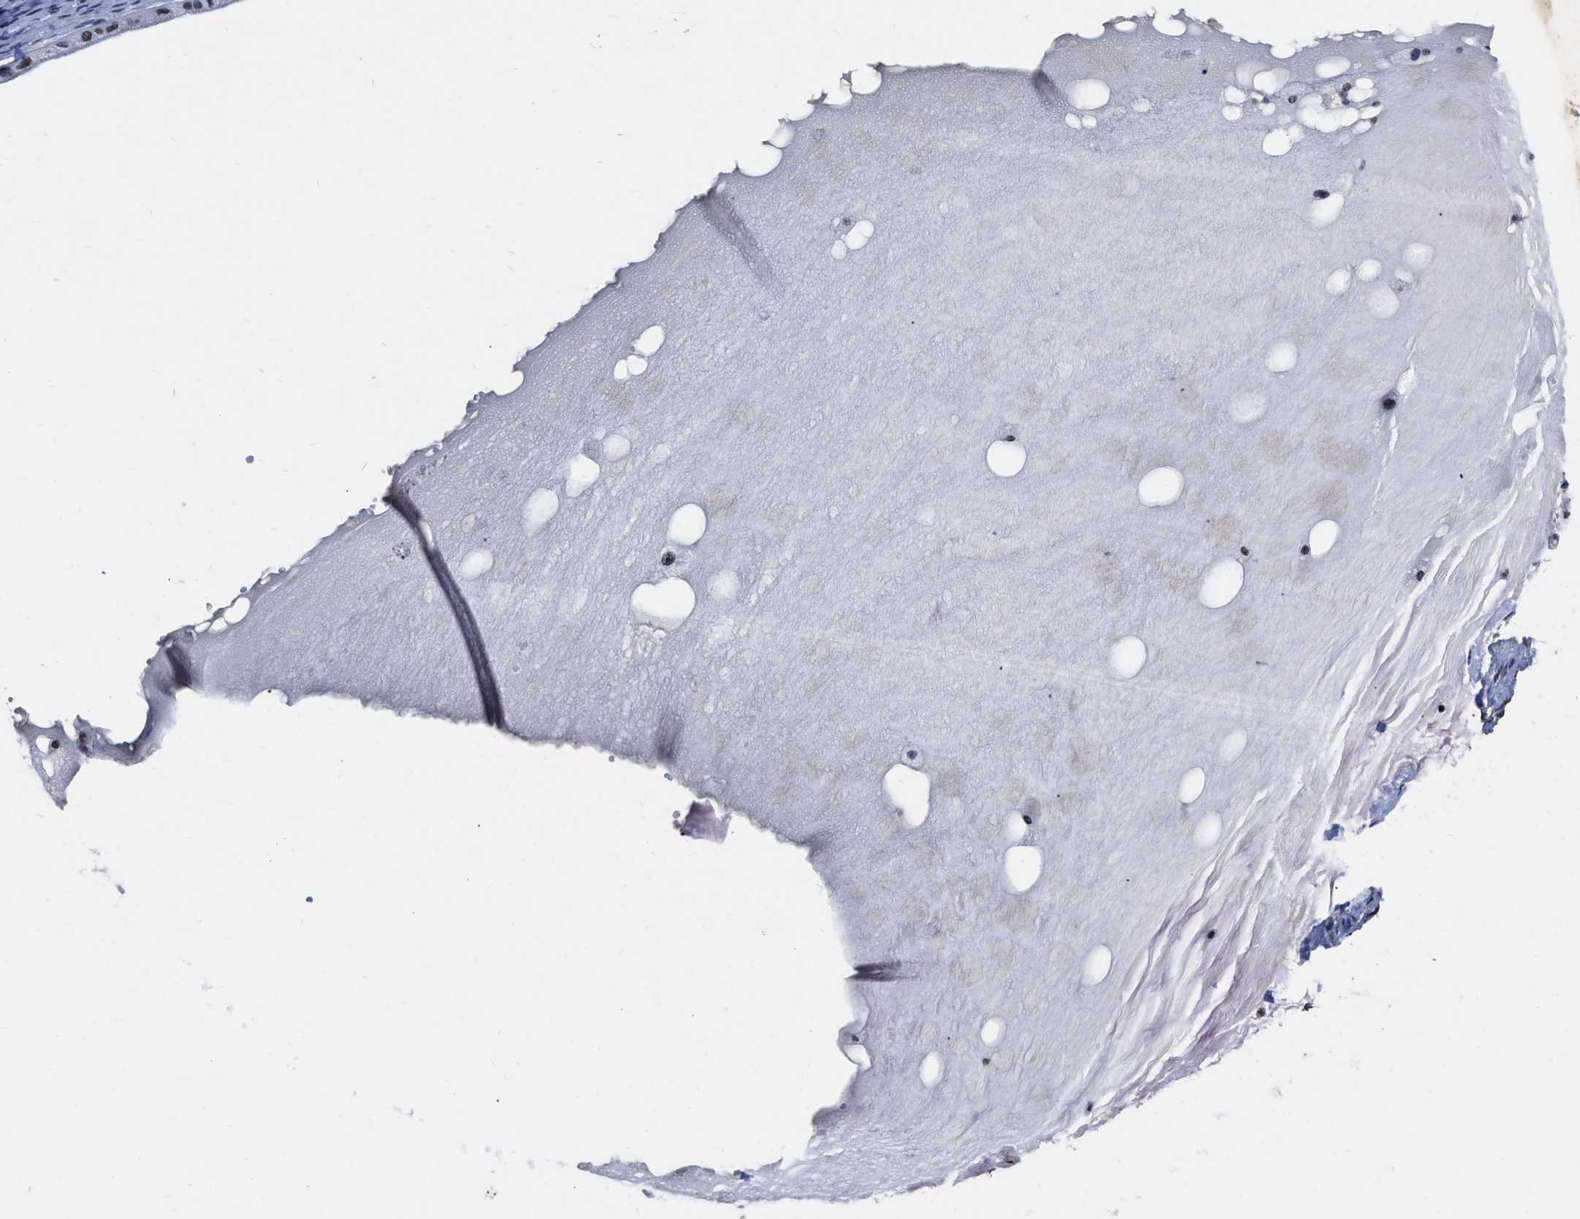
{"staining": {"intensity": "moderate", "quantity": "<25%", "location": "cytoplasmic/membranous,nuclear"}, "tissue": "ovarian cancer", "cell_type": "Tumor cells", "image_type": "cancer", "snomed": [{"axis": "morphology", "description": "Cystadenocarcinoma, mucinous, NOS"}, {"axis": "topography", "description": "Ovary"}], "caption": "The image displays immunohistochemical staining of ovarian cancer. There is moderate cytoplasmic/membranous and nuclear staining is seen in about <25% of tumor cells.", "gene": "CCNE1", "patient": {"sex": "female", "age": 57}}